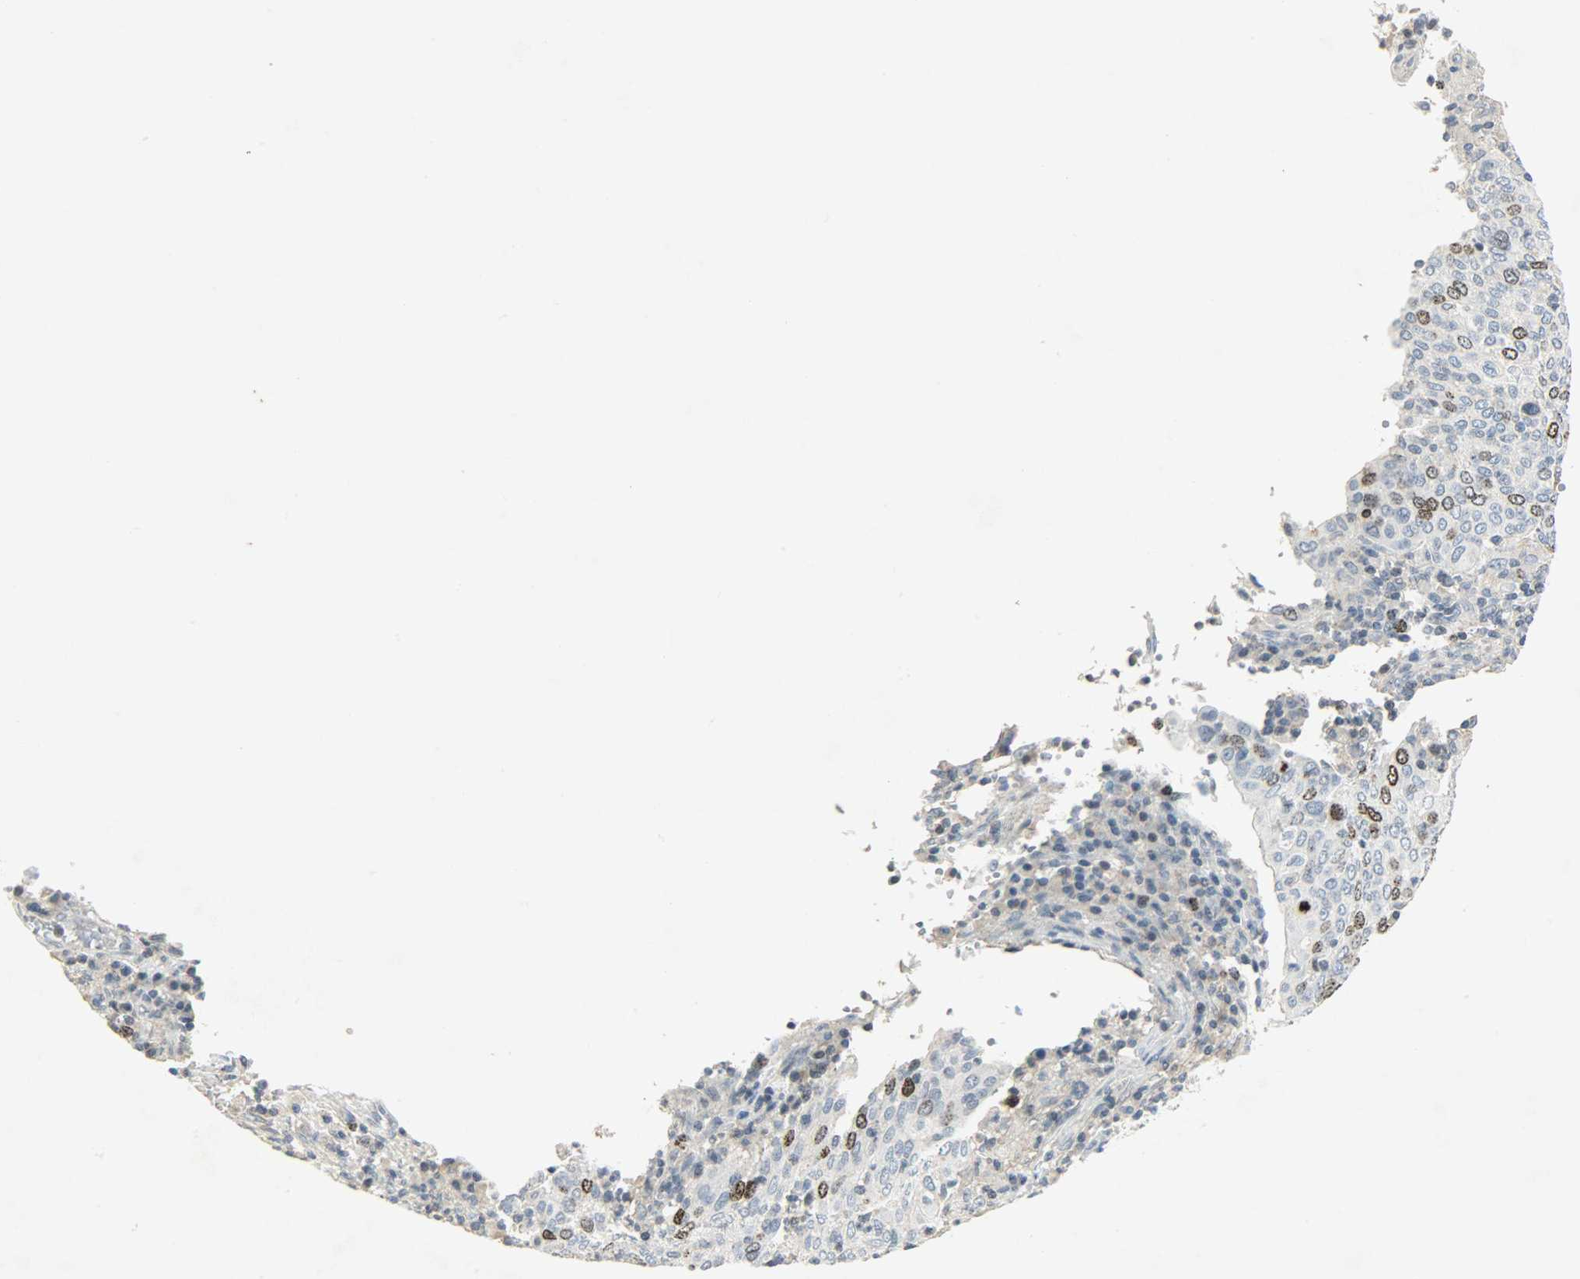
{"staining": {"intensity": "moderate", "quantity": "25%-75%", "location": "nuclear"}, "tissue": "cervical cancer", "cell_type": "Tumor cells", "image_type": "cancer", "snomed": [{"axis": "morphology", "description": "Squamous cell carcinoma, NOS"}, {"axis": "topography", "description": "Cervix"}], "caption": "This is a micrograph of immunohistochemistry staining of cervical cancer, which shows moderate positivity in the nuclear of tumor cells.", "gene": "AURKB", "patient": {"sex": "female", "age": 40}}